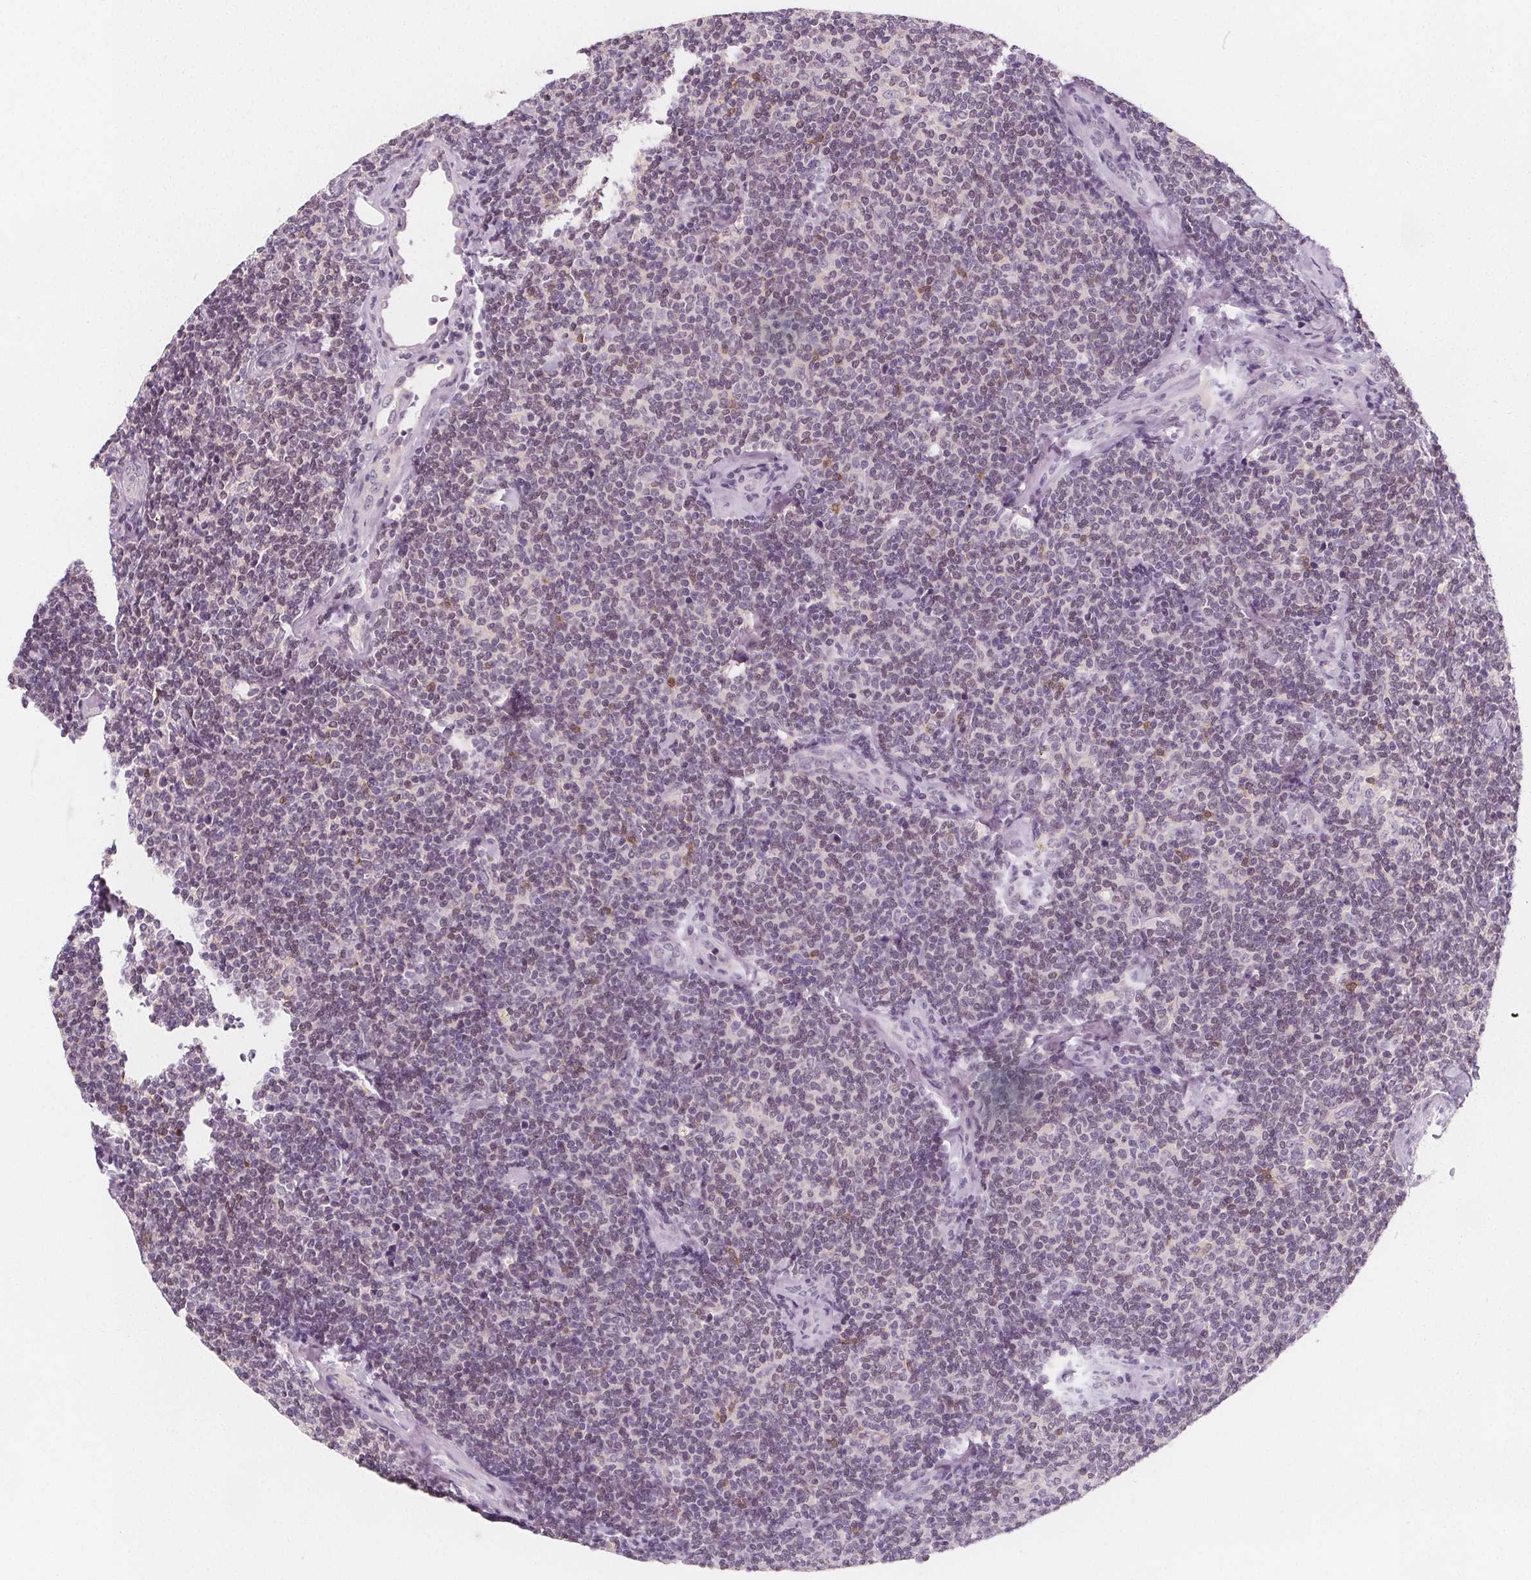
{"staining": {"intensity": "weak", "quantity": "<25%", "location": "nuclear"}, "tissue": "lymphoma", "cell_type": "Tumor cells", "image_type": "cancer", "snomed": [{"axis": "morphology", "description": "Malignant lymphoma, non-Hodgkin's type, Low grade"}, {"axis": "topography", "description": "Lymph node"}], "caption": "An immunohistochemistry (IHC) micrograph of lymphoma is shown. There is no staining in tumor cells of lymphoma.", "gene": "UGP2", "patient": {"sex": "female", "age": 56}}